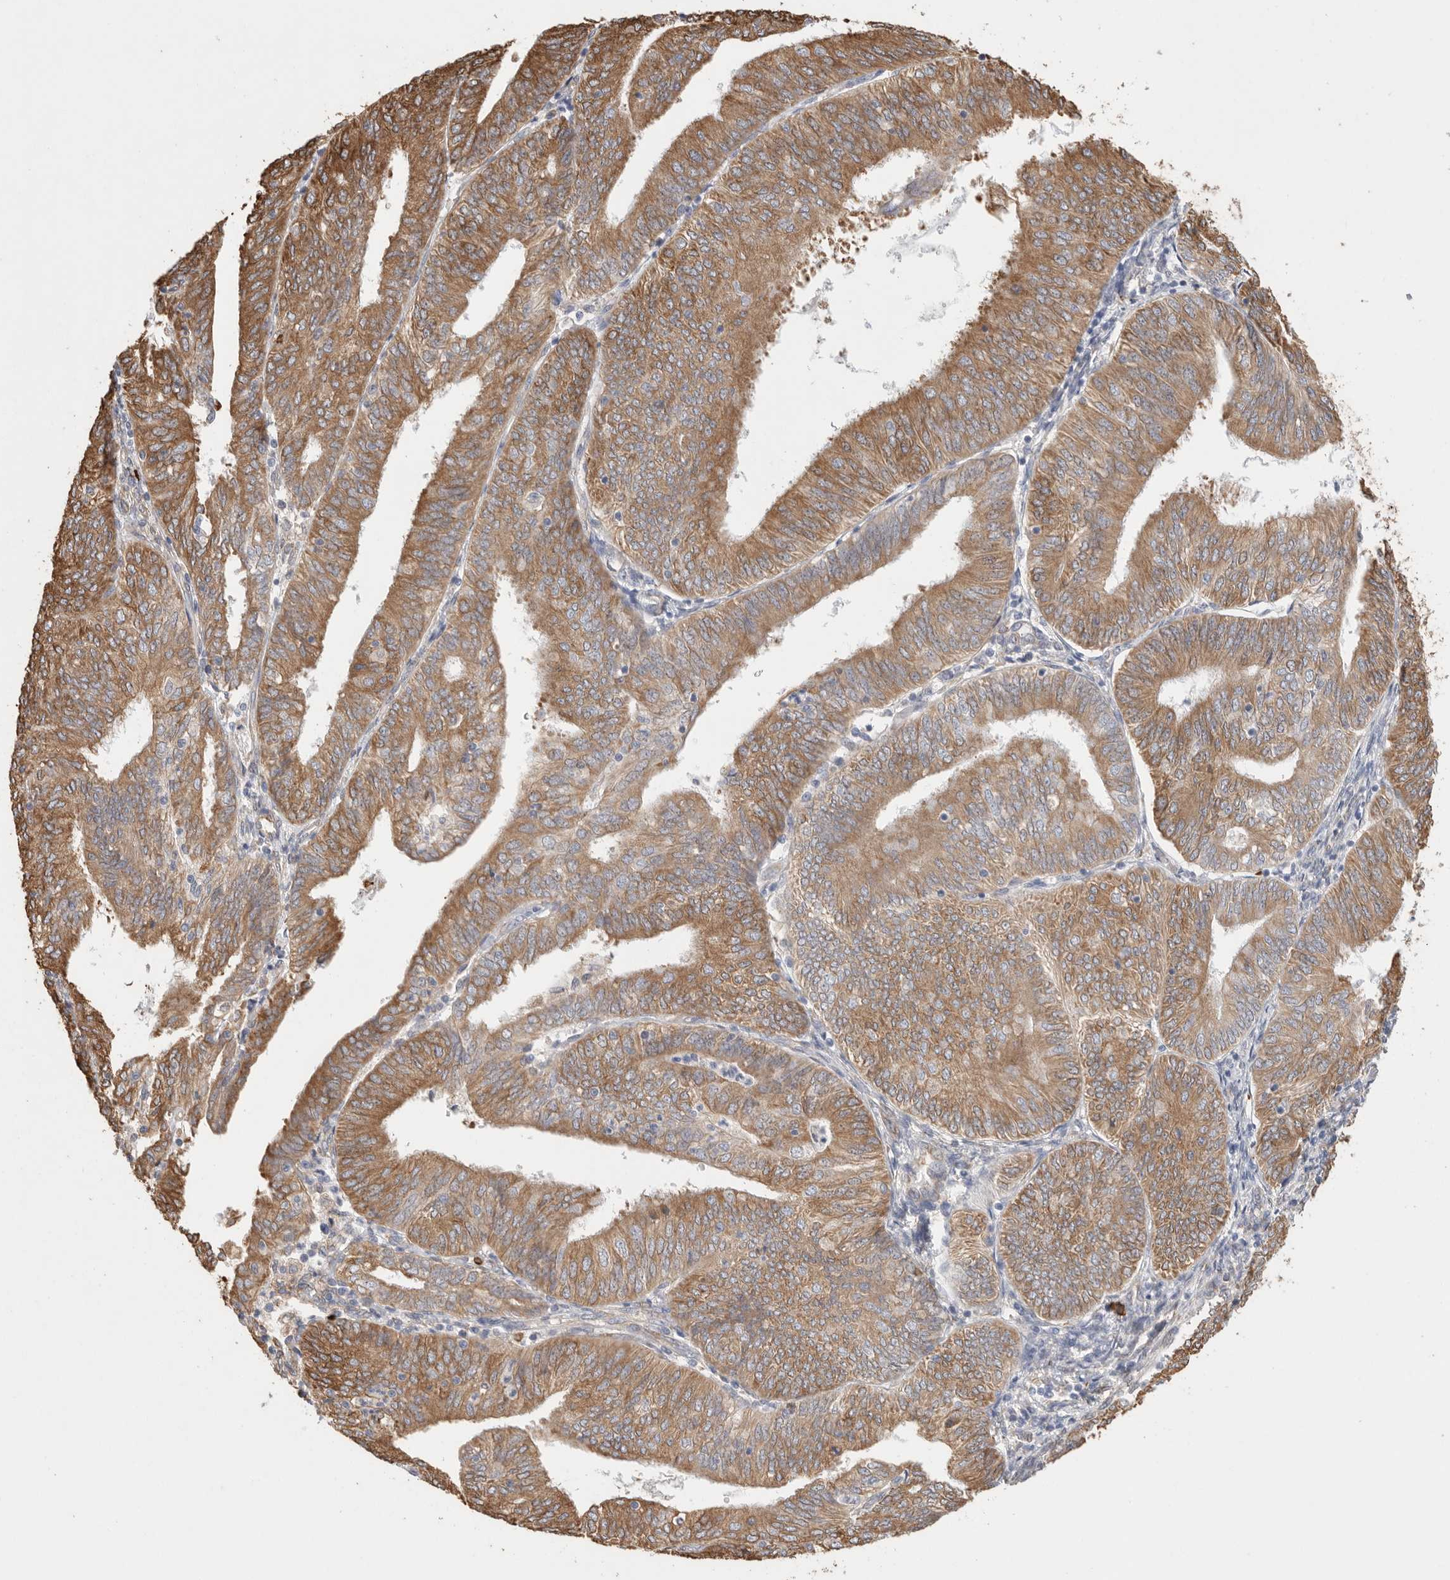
{"staining": {"intensity": "moderate", "quantity": ">75%", "location": "cytoplasmic/membranous"}, "tissue": "endometrial cancer", "cell_type": "Tumor cells", "image_type": "cancer", "snomed": [{"axis": "morphology", "description": "Adenocarcinoma, NOS"}, {"axis": "topography", "description": "Endometrium"}], "caption": "Endometrial adenocarcinoma was stained to show a protein in brown. There is medium levels of moderate cytoplasmic/membranous staining in approximately >75% of tumor cells.", "gene": "BLOC1S5", "patient": {"sex": "female", "age": 58}}